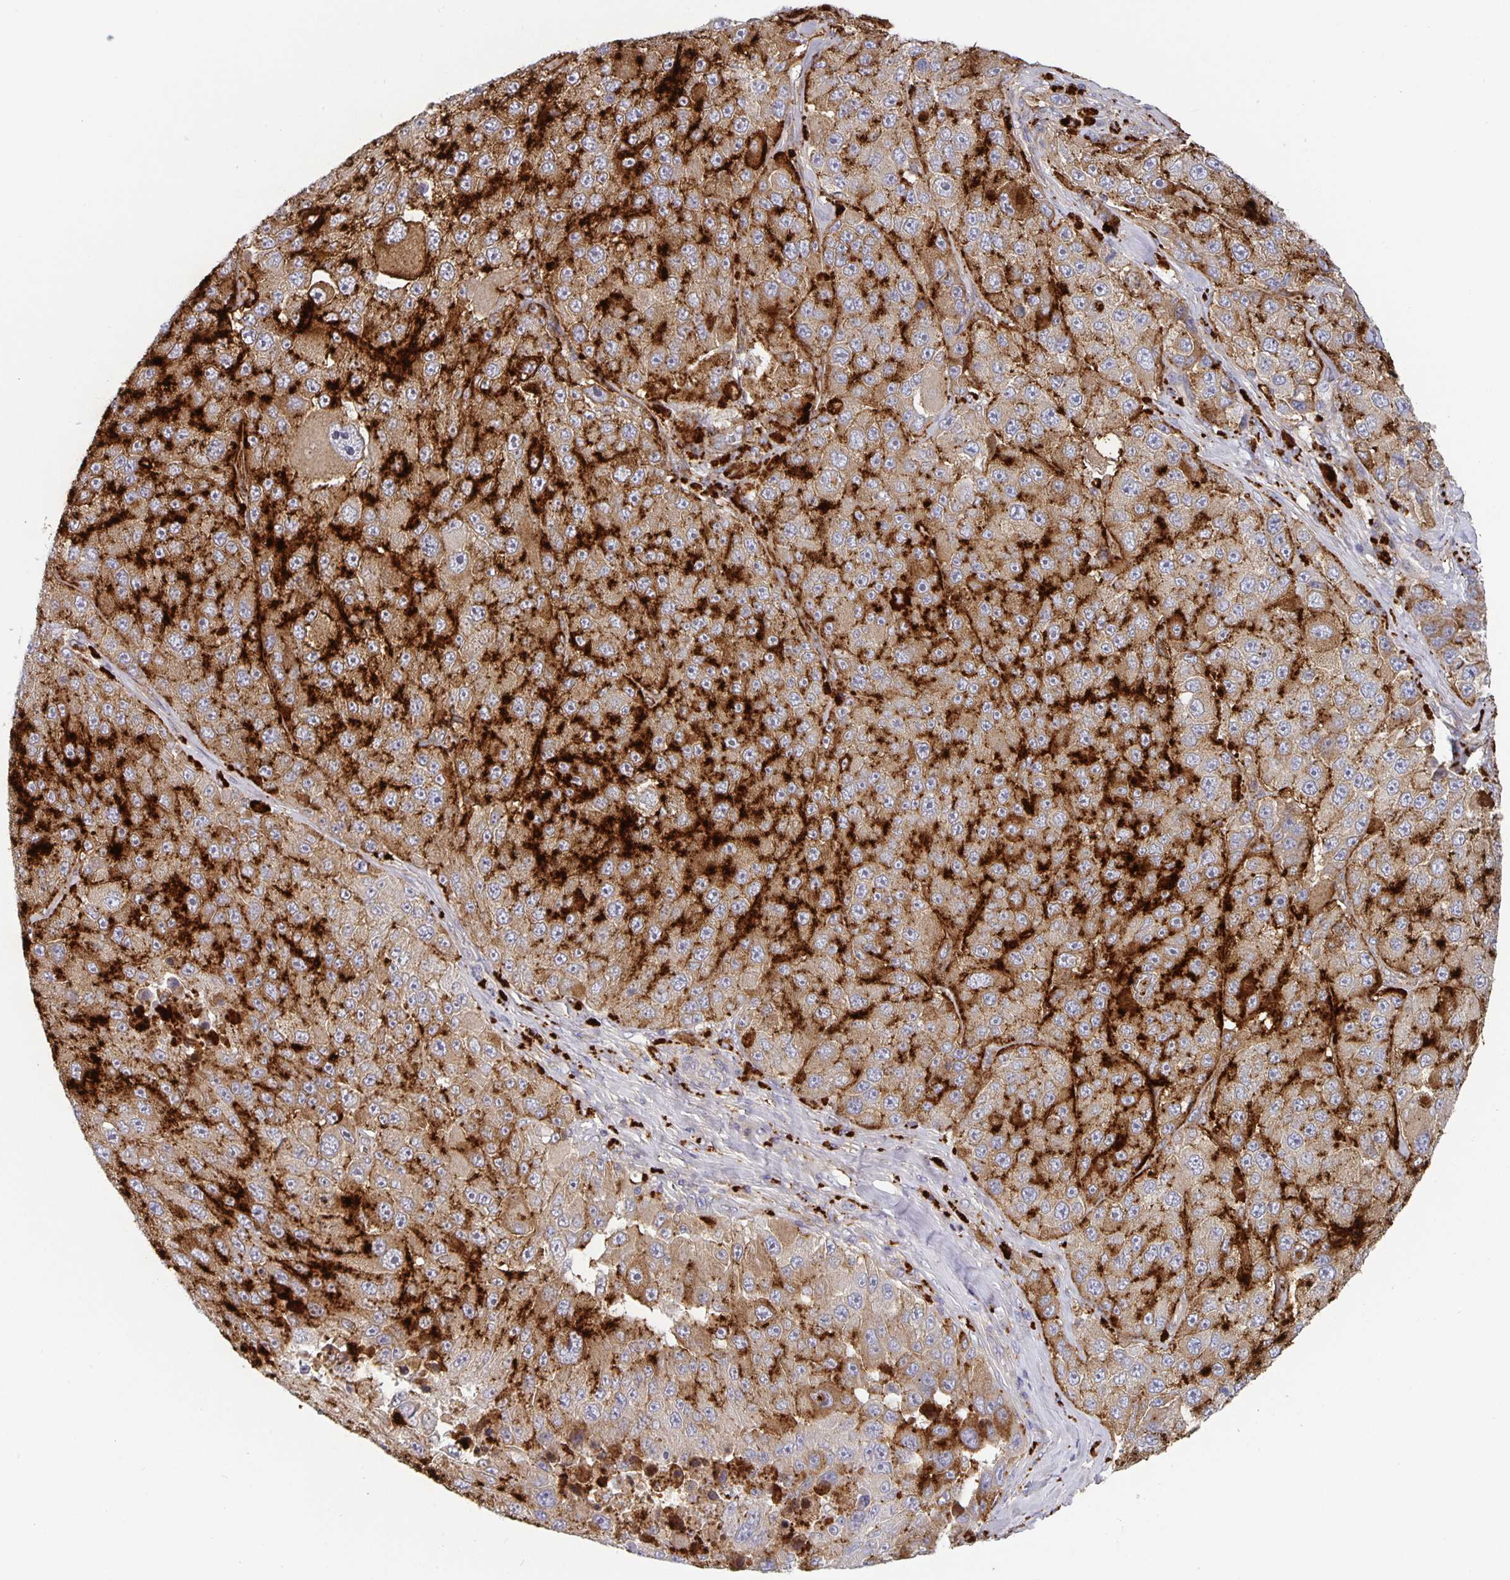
{"staining": {"intensity": "strong", "quantity": "25%-75%", "location": "cytoplasmic/membranous"}, "tissue": "melanoma", "cell_type": "Tumor cells", "image_type": "cancer", "snomed": [{"axis": "morphology", "description": "Malignant melanoma, Metastatic site"}, {"axis": "topography", "description": "Lymph node"}], "caption": "Approximately 25%-75% of tumor cells in human melanoma display strong cytoplasmic/membranous protein expression as visualized by brown immunohistochemical staining.", "gene": "GDF15", "patient": {"sex": "male", "age": 62}}